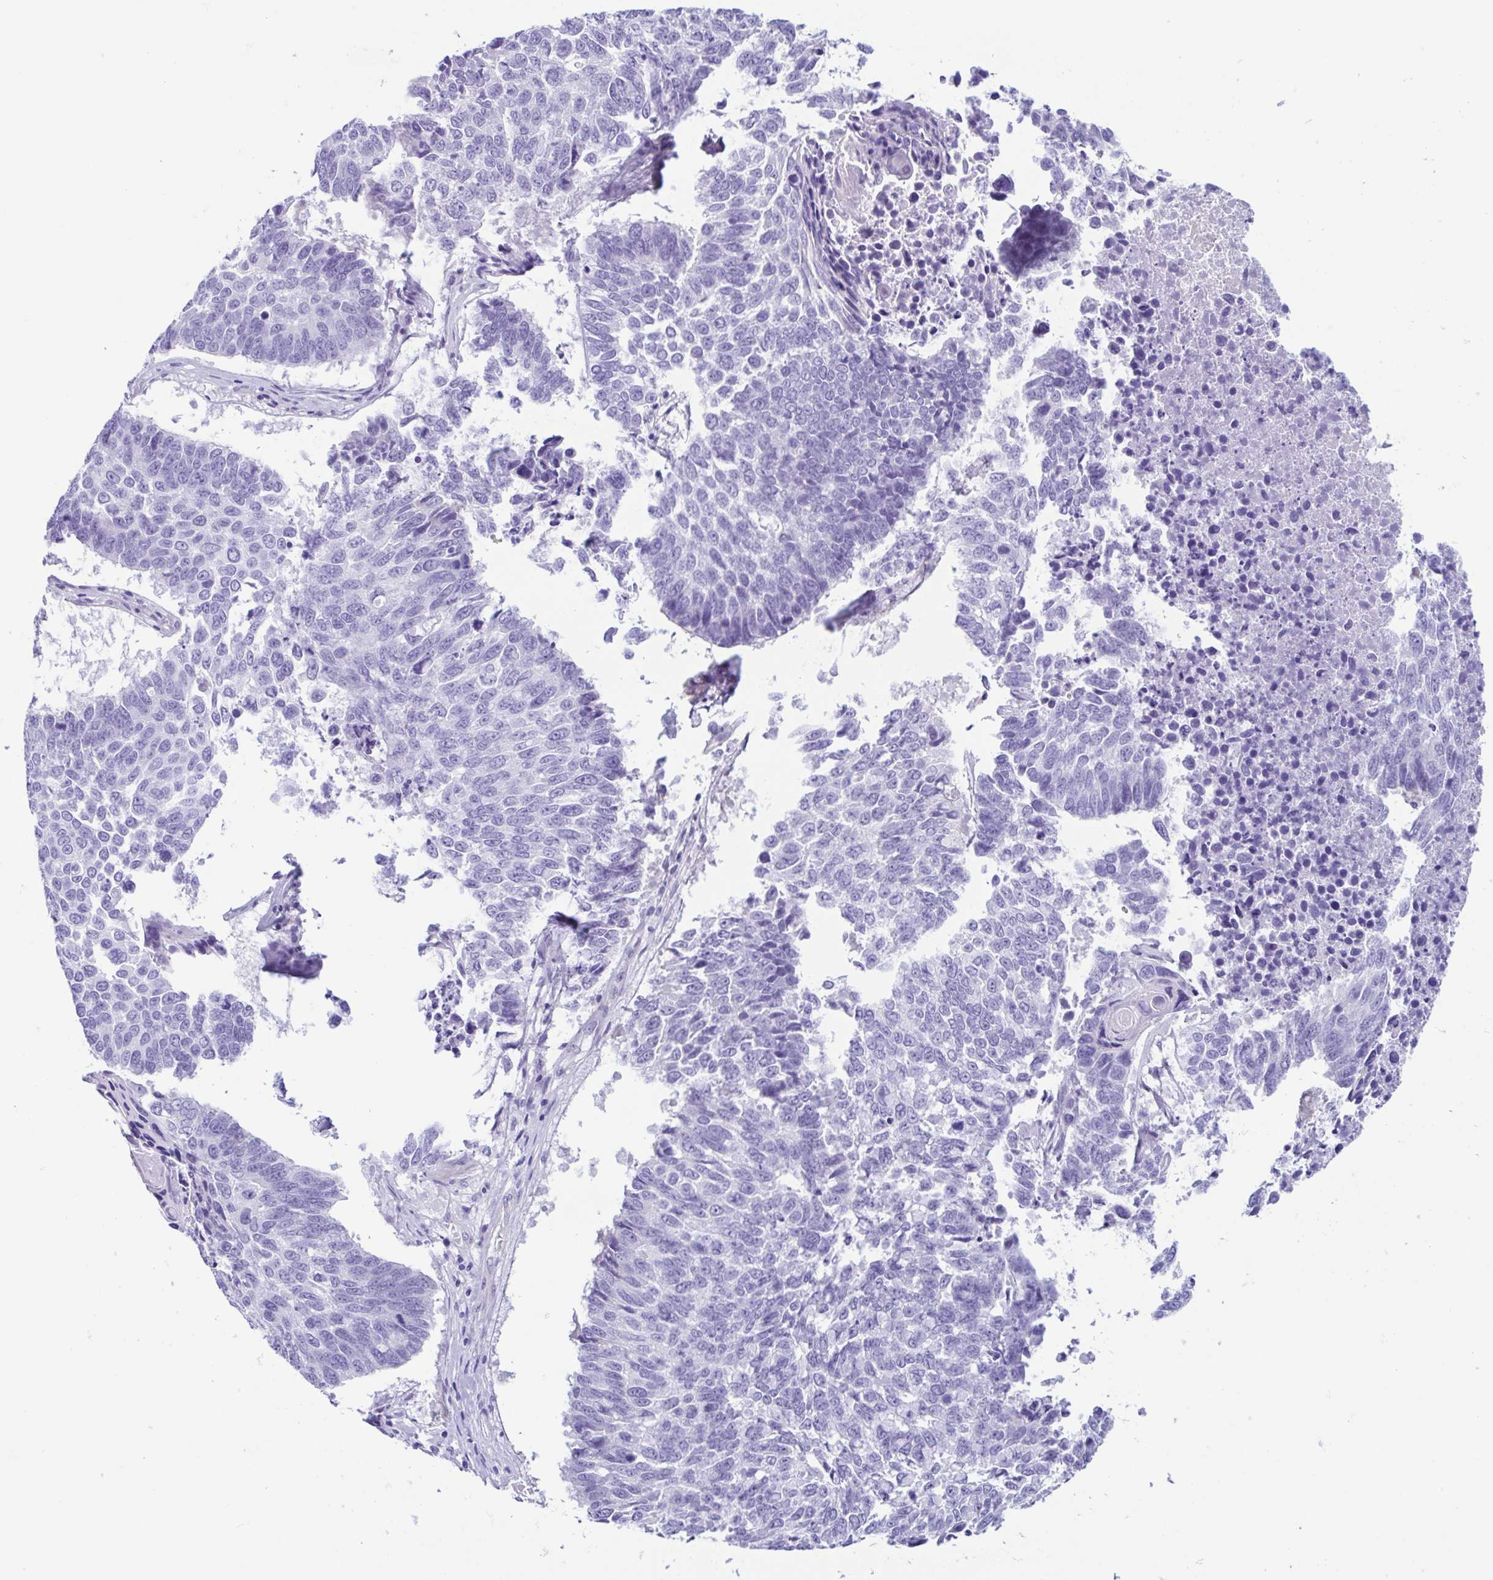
{"staining": {"intensity": "negative", "quantity": "none", "location": "none"}, "tissue": "lung cancer", "cell_type": "Tumor cells", "image_type": "cancer", "snomed": [{"axis": "morphology", "description": "Squamous cell carcinoma, NOS"}, {"axis": "topography", "description": "Lung"}], "caption": "Lung squamous cell carcinoma was stained to show a protein in brown. There is no significant expression in tumor cells. The staining is performed using DAB brown chromogen with nuclei counter-stained in using hematoxylin.", "gene": "CYP11B1", "patient": {"sex": "male", "age": 73}}